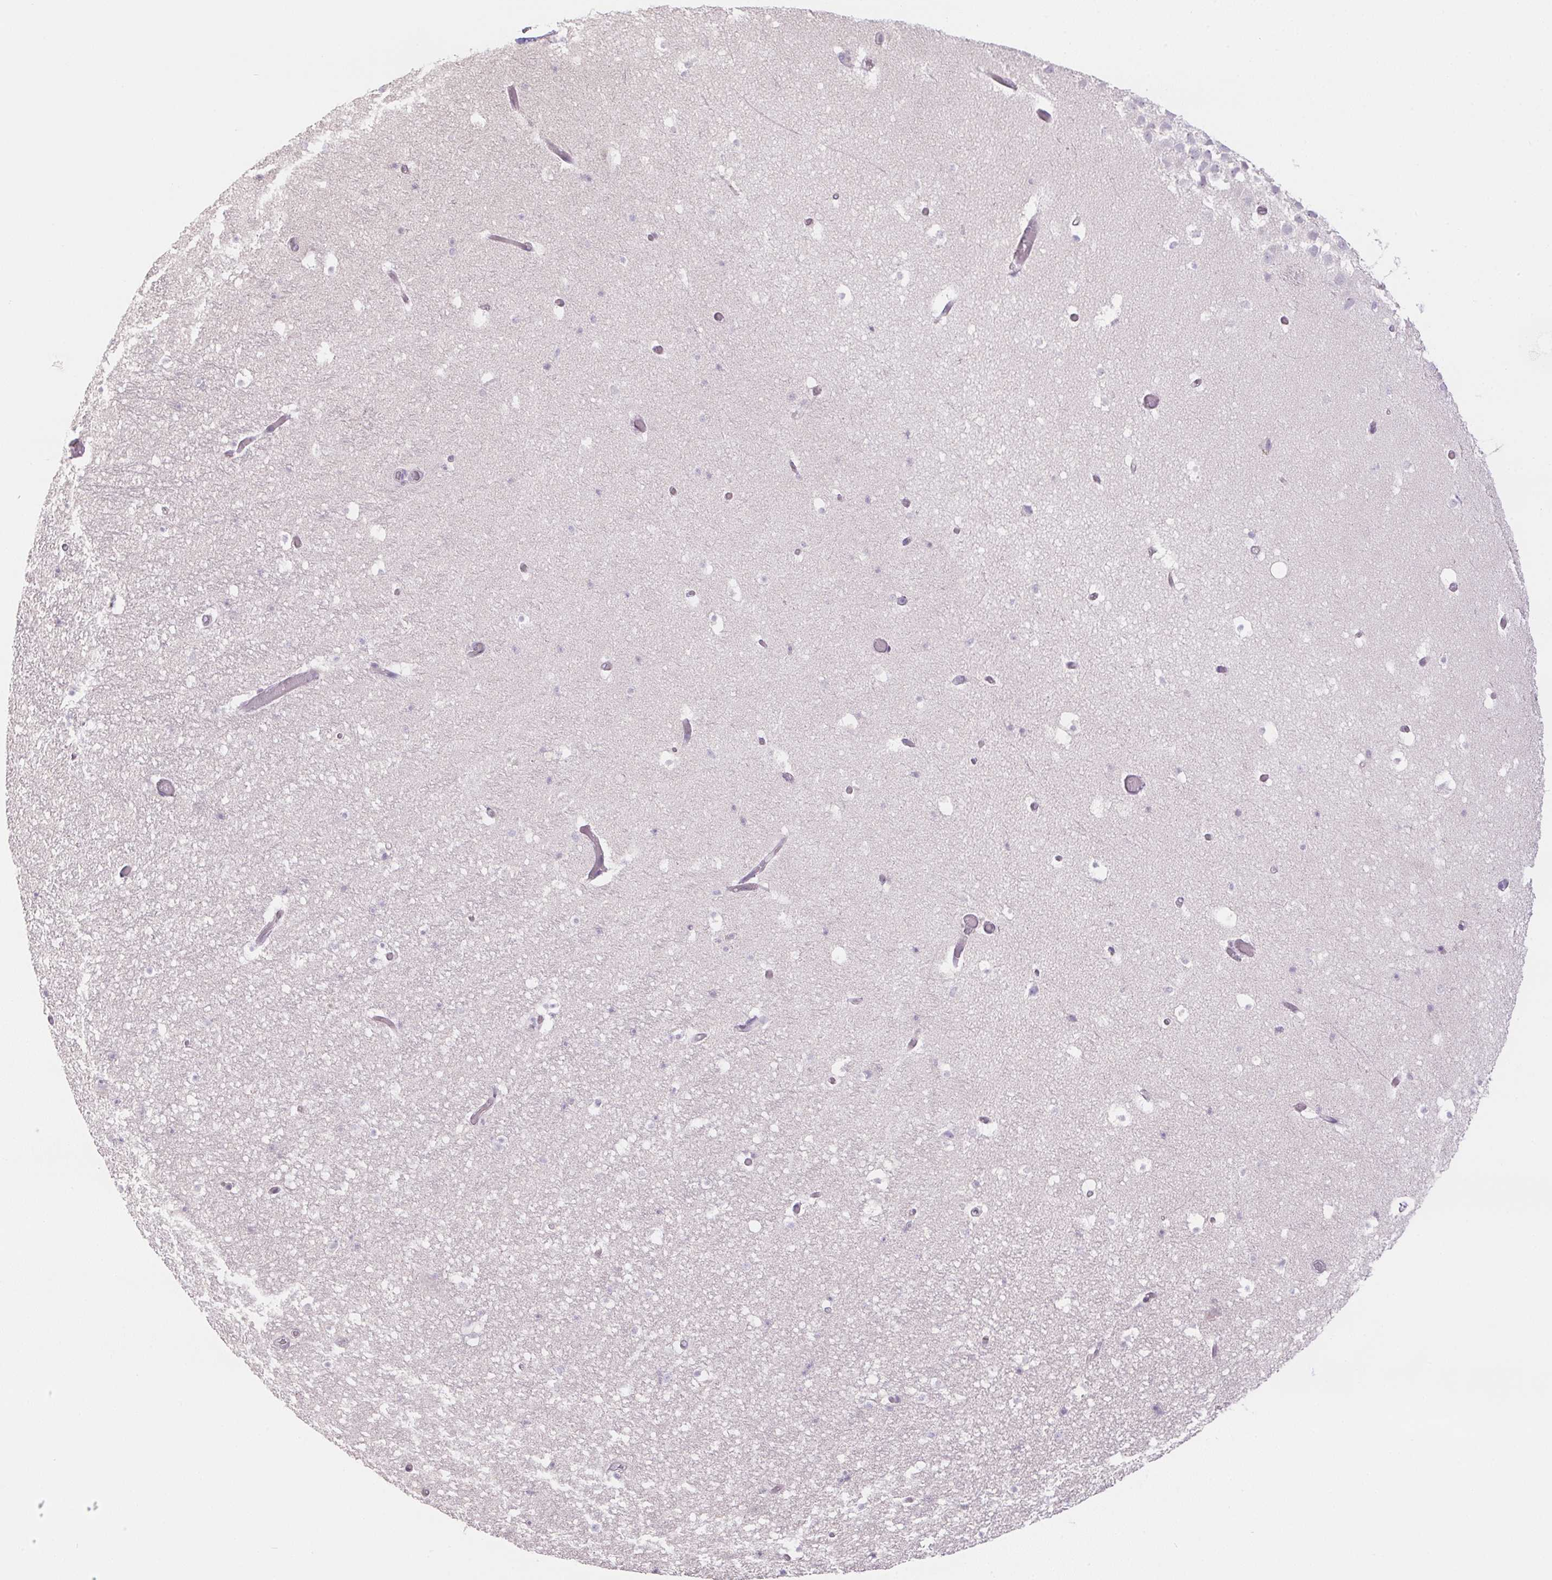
{"staining": {"intensity": "negative", "quantity": "none", "location": "none"}, "tissue": "hippocampus", "cell_type": "Glial cells", "image_type": "normal", "snomed": [{"axis": "morphology", "description": "Normal tissue, NOS"}, {"axis": "topography", "description": "Hippocampus"}], "caption": "The photomicrograph displays no significant staining in glial cells of hippocampus. (DAB IHC with hematoxylin counter stain).", "gene": "CTCFL", "patient": {"sex": "male", "age": 26}}